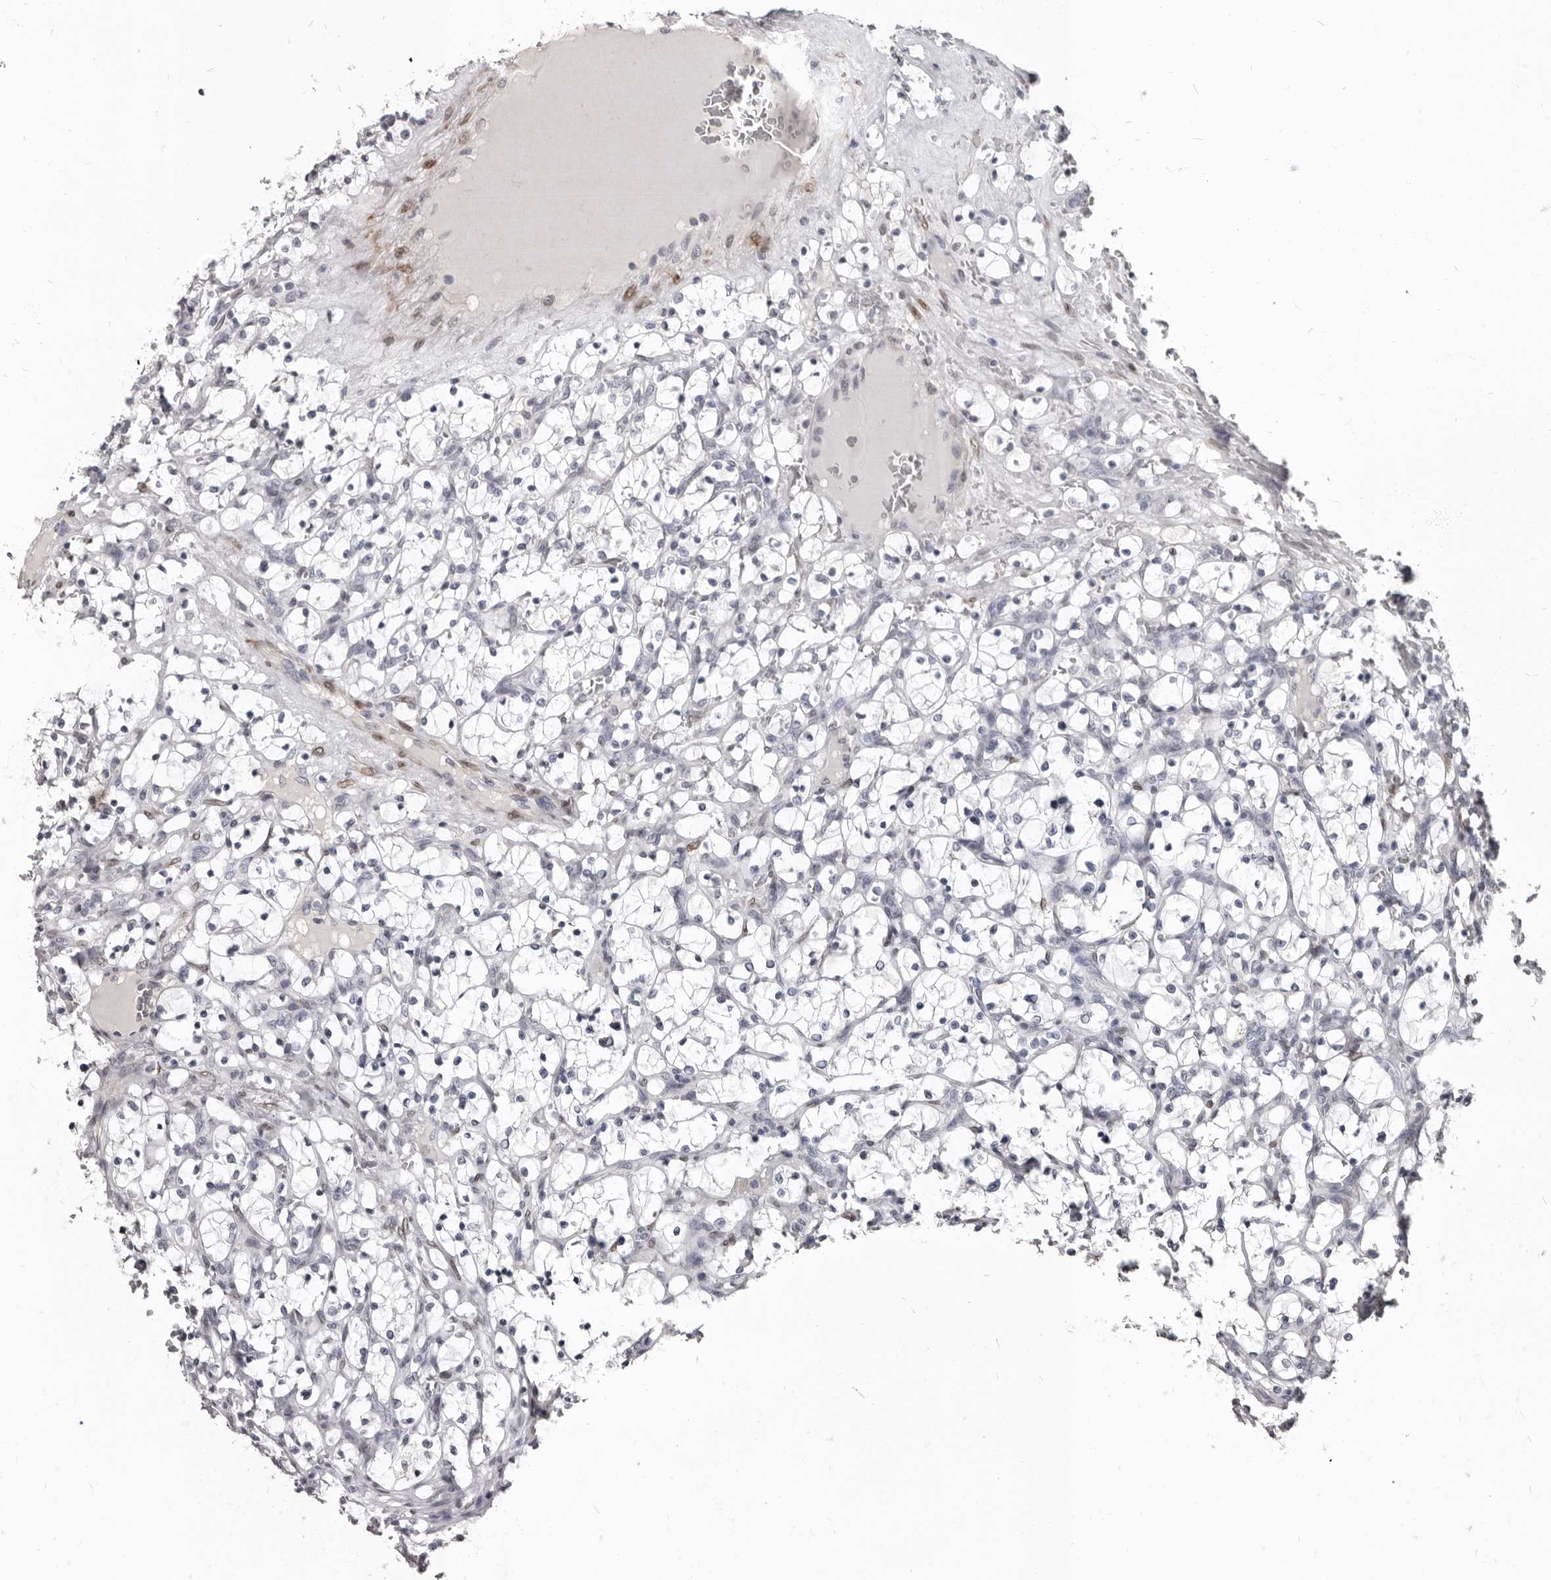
{"staining": {"intensity": "negative", "quantity": "none", "location": "none"}, "tissue": "renal cancer", "cell_type": "Tumor cells", "image_type": "cancer", "snomed": [{"axis": "morphology", "description": "Adenocarcinoma, NOS"}, {"axis": "topography", "description": "Kidney"}], "caption": "Renal adenocarcinoma stained for a protein using immunohistochemistry demonstrates no positivity tumor cells.", "gene": "MRGPRF", "patient": {"sex": "female", "age": 69}}